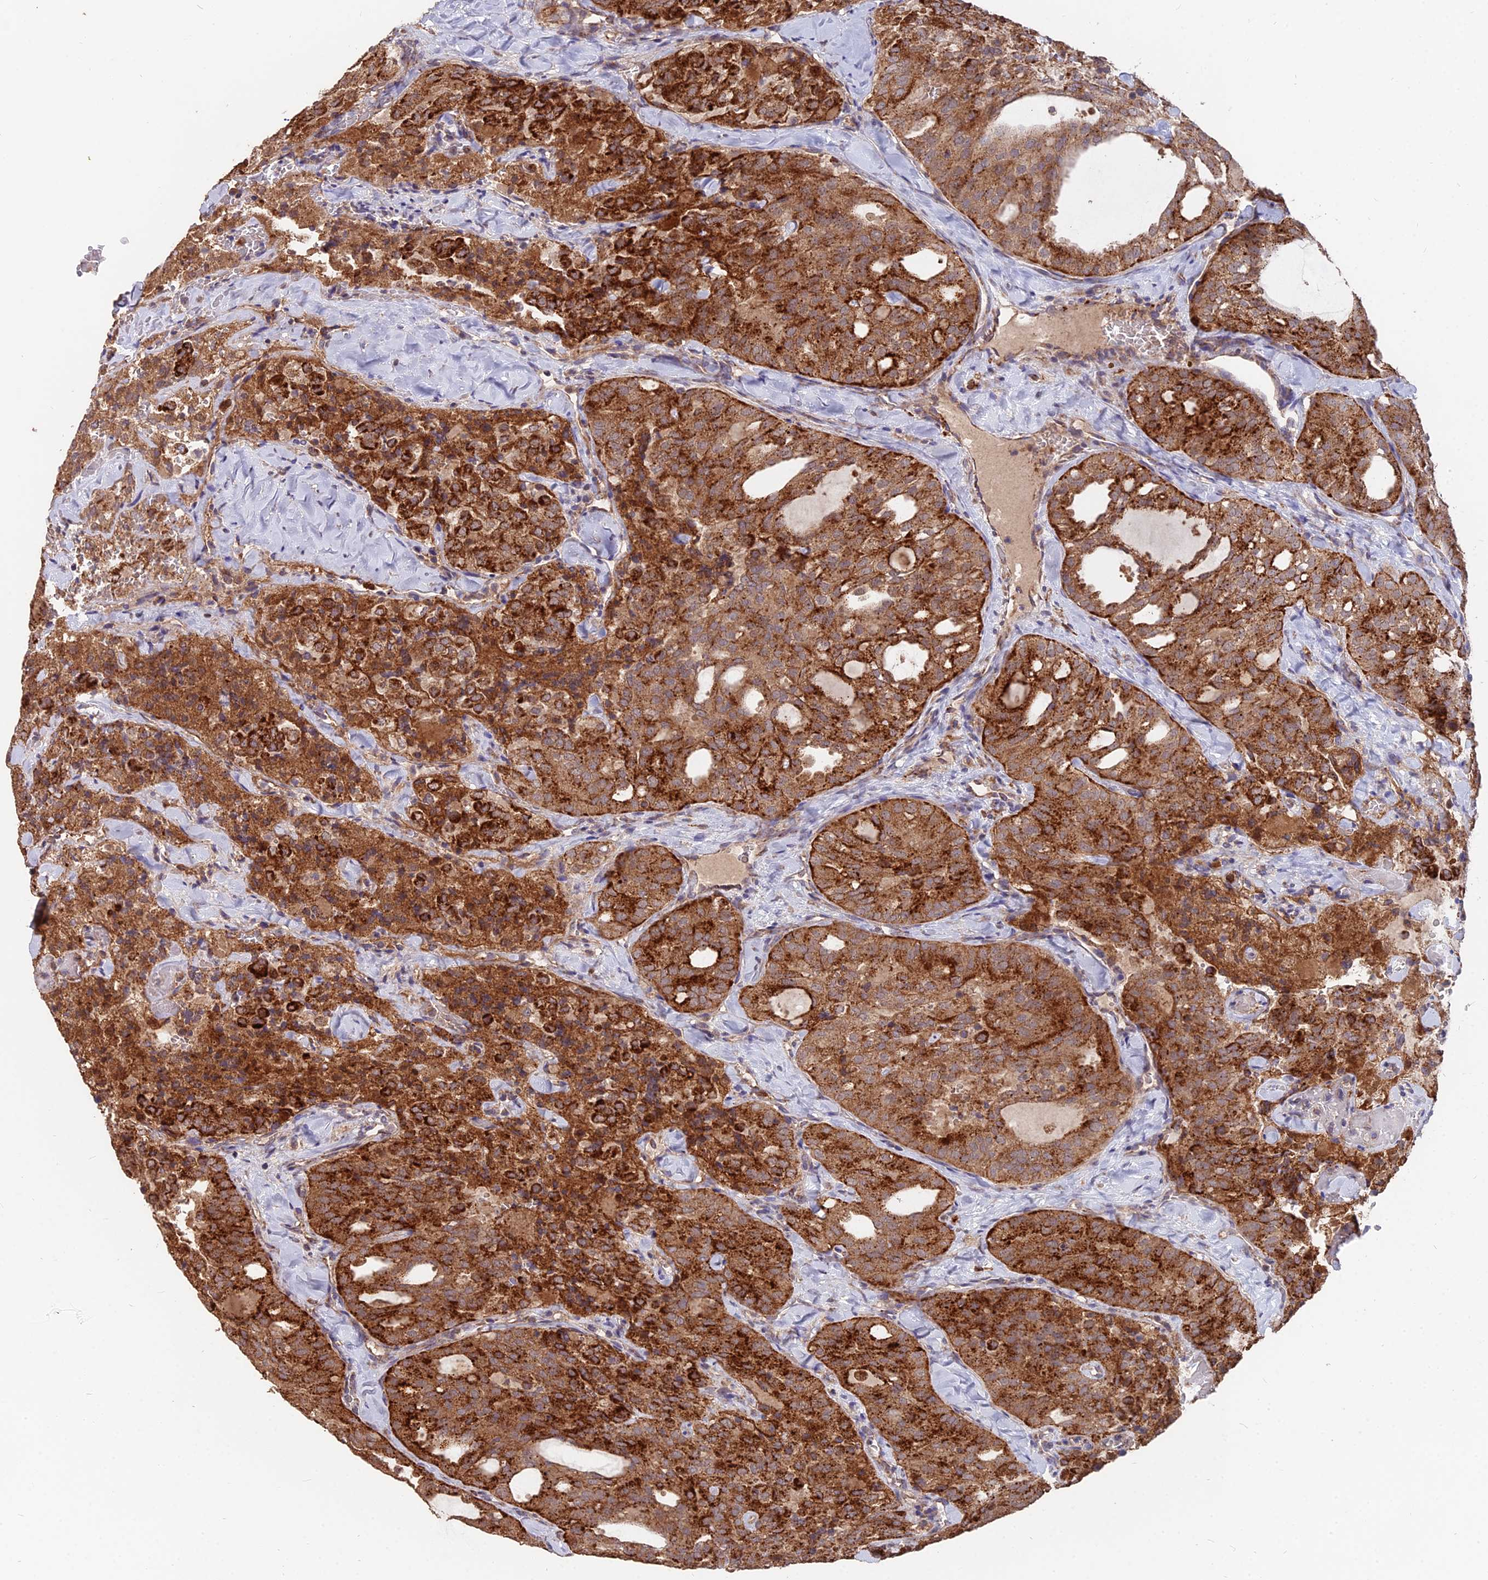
{"staining": {"intensity": "strong", "quantity": ">75%", "location": "cytoplasmic/membranous"}, "tissue": "thyroid cancer", "cell_type": "Tumor cells", "image_type": "cancer", "snomed": [{"axis": "morphology", "description": "Follicular adenoma carcinoma, NOS"}, {"axis": "topography", "description": "Thyroid gland"}], "caption": "An image of human follicular adenoma carcinoma (thyroid) stained for a protein demonstrates strong cytoplasmic/membranous brown staining in tumor cells. Using DAB (brown) and hematoxylin (blue) stains, captured at high magnification using brightfield microscopy.", "gene": "IFT22", "patient": {"sex": "male", "age": 75}}